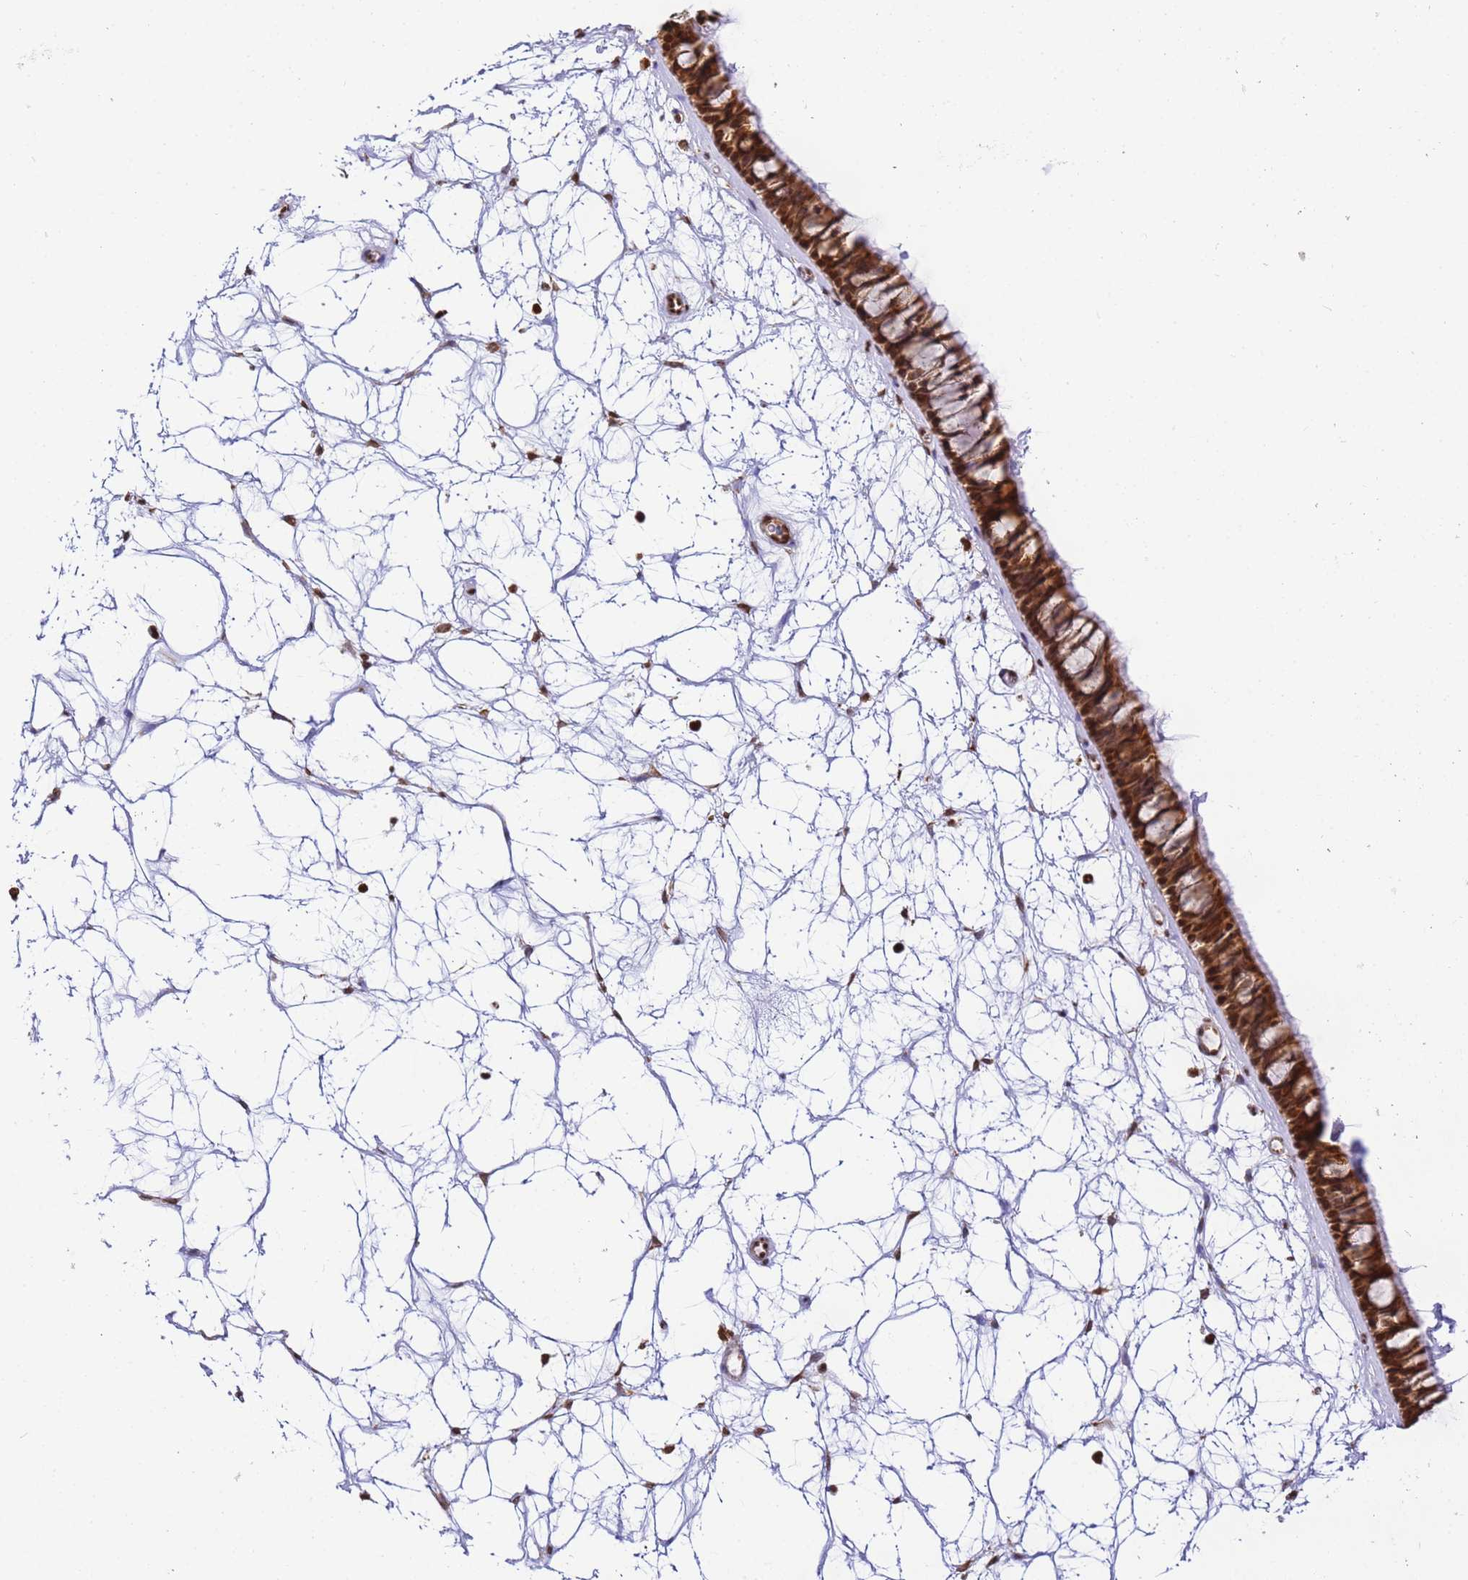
{"staining": {"intensity": "strong", "quantity": ">75%", "location": "cytoplasmic/membranous"}, "tissue": "nasopharynx", "cell_type": "Respiratory epithelial cells", "image_type": "normal", "snomed": [{"axis": "morphology", "description": "Normal tissue, NOS"}, {"axis": "topography", "description": "Nasopharynx"}], "caption": "The histopathology image exhibits staining of benign nasopharynx, revealing strong cytoplasmic/membranous protein positivity (brown color) within respiratory epithelial cells. The protein is stained brown, and the nuclei are stained in blue (DAB IHC with brightfield microscopy, high magnification).", "gene": "HSPE1", "patient": {"sex": "male", "age": 64}}